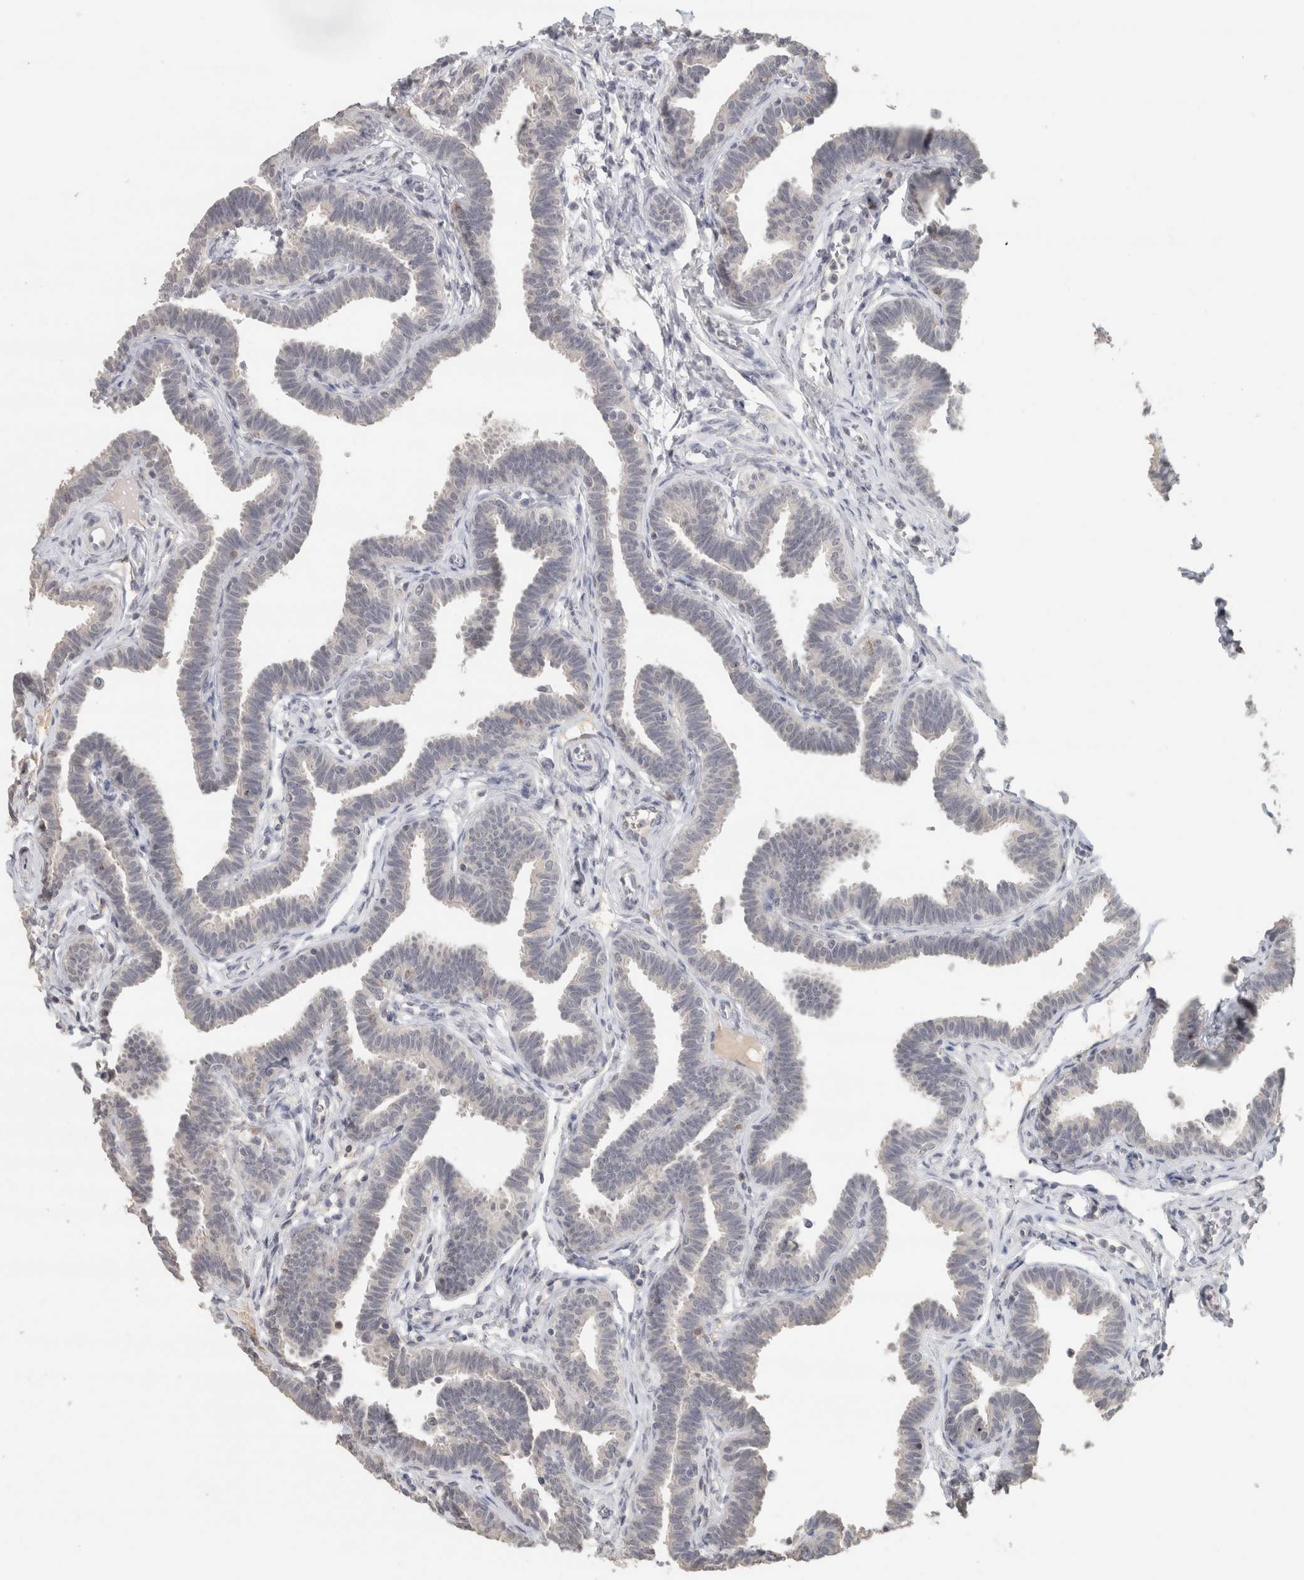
{"staining": {"intensity": "negative", "quantity": "none", "location": "none"}, "tissue": "fallopian tube", "cell_type": "Glandular cells", "image_type": "normal", "snomed": [{"axis": "morphology", "description": "Normal tissue, NOS"}, {"axis": "topography", "description": "Fallopian tube"}, {"axis": "topography", "description": "Ovary"}], "caption": "Immunohistochemistry image of unremarkable human fallopian tube stained for a protein (brown), which demonstrates no expression in glandular cells.", "gene": "TRAT1", "patient": {"sex": "female", "age": 23}}